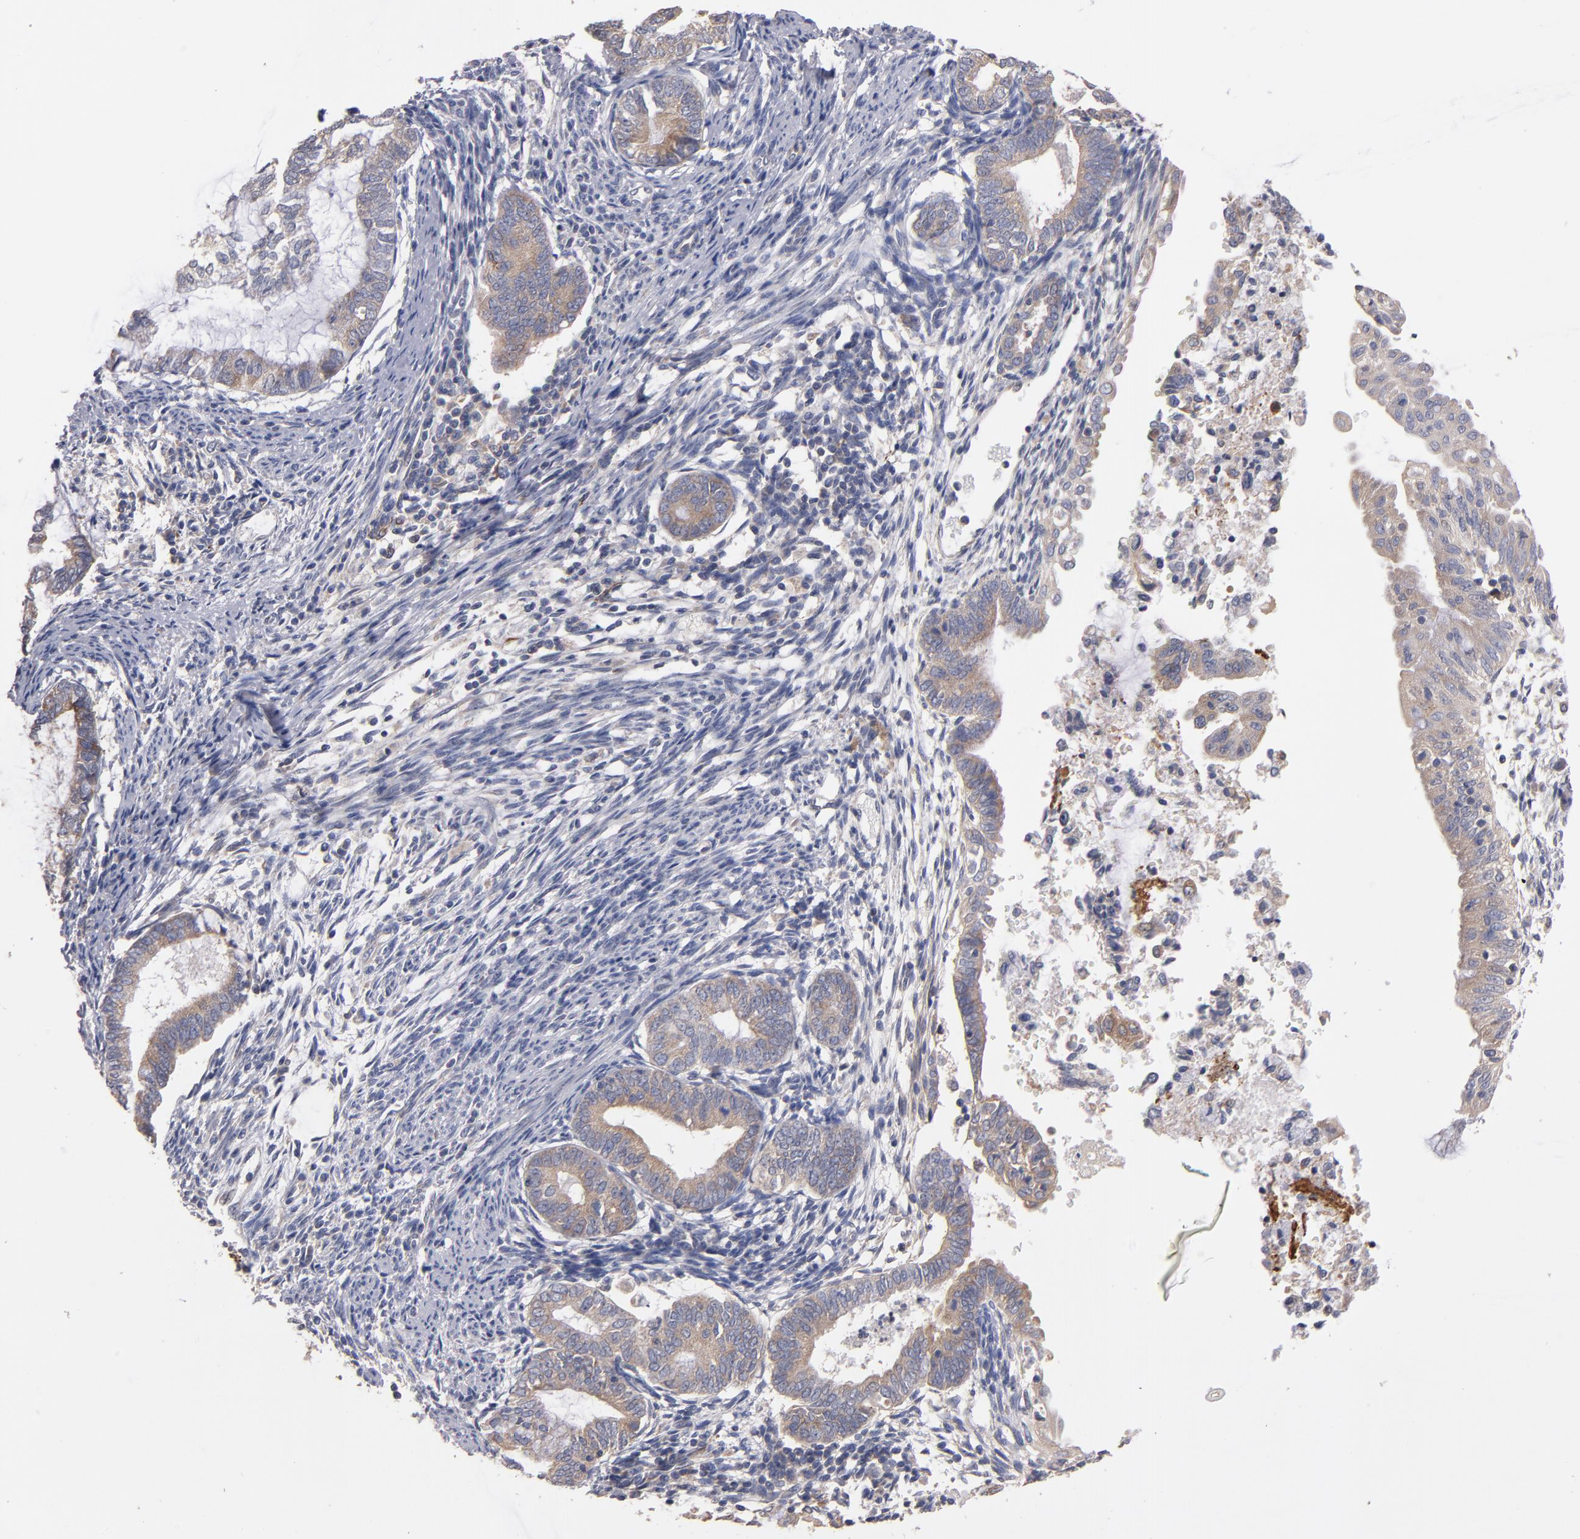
{"staining": {"intensity": "weak", "quantity": ">75%", "location": "cytoplasmic/membranous"}, "tissue": "endometrial cancer", "cell_type": "Tumor cells", "image_type": "cancer", "snomed": [{"axis": "morphology", "description": "Adenocarcinoma, NOS"}, {"axis": "topography", "description": "Endometrium"}], "caption": "Protein expression analysis of human endometrial cancer reveals weak cytoplasmic/membranous positivity in about >75% of tumor cells.", "gene": "DACT1", "patient": {"sex": "female", "age": 63}}